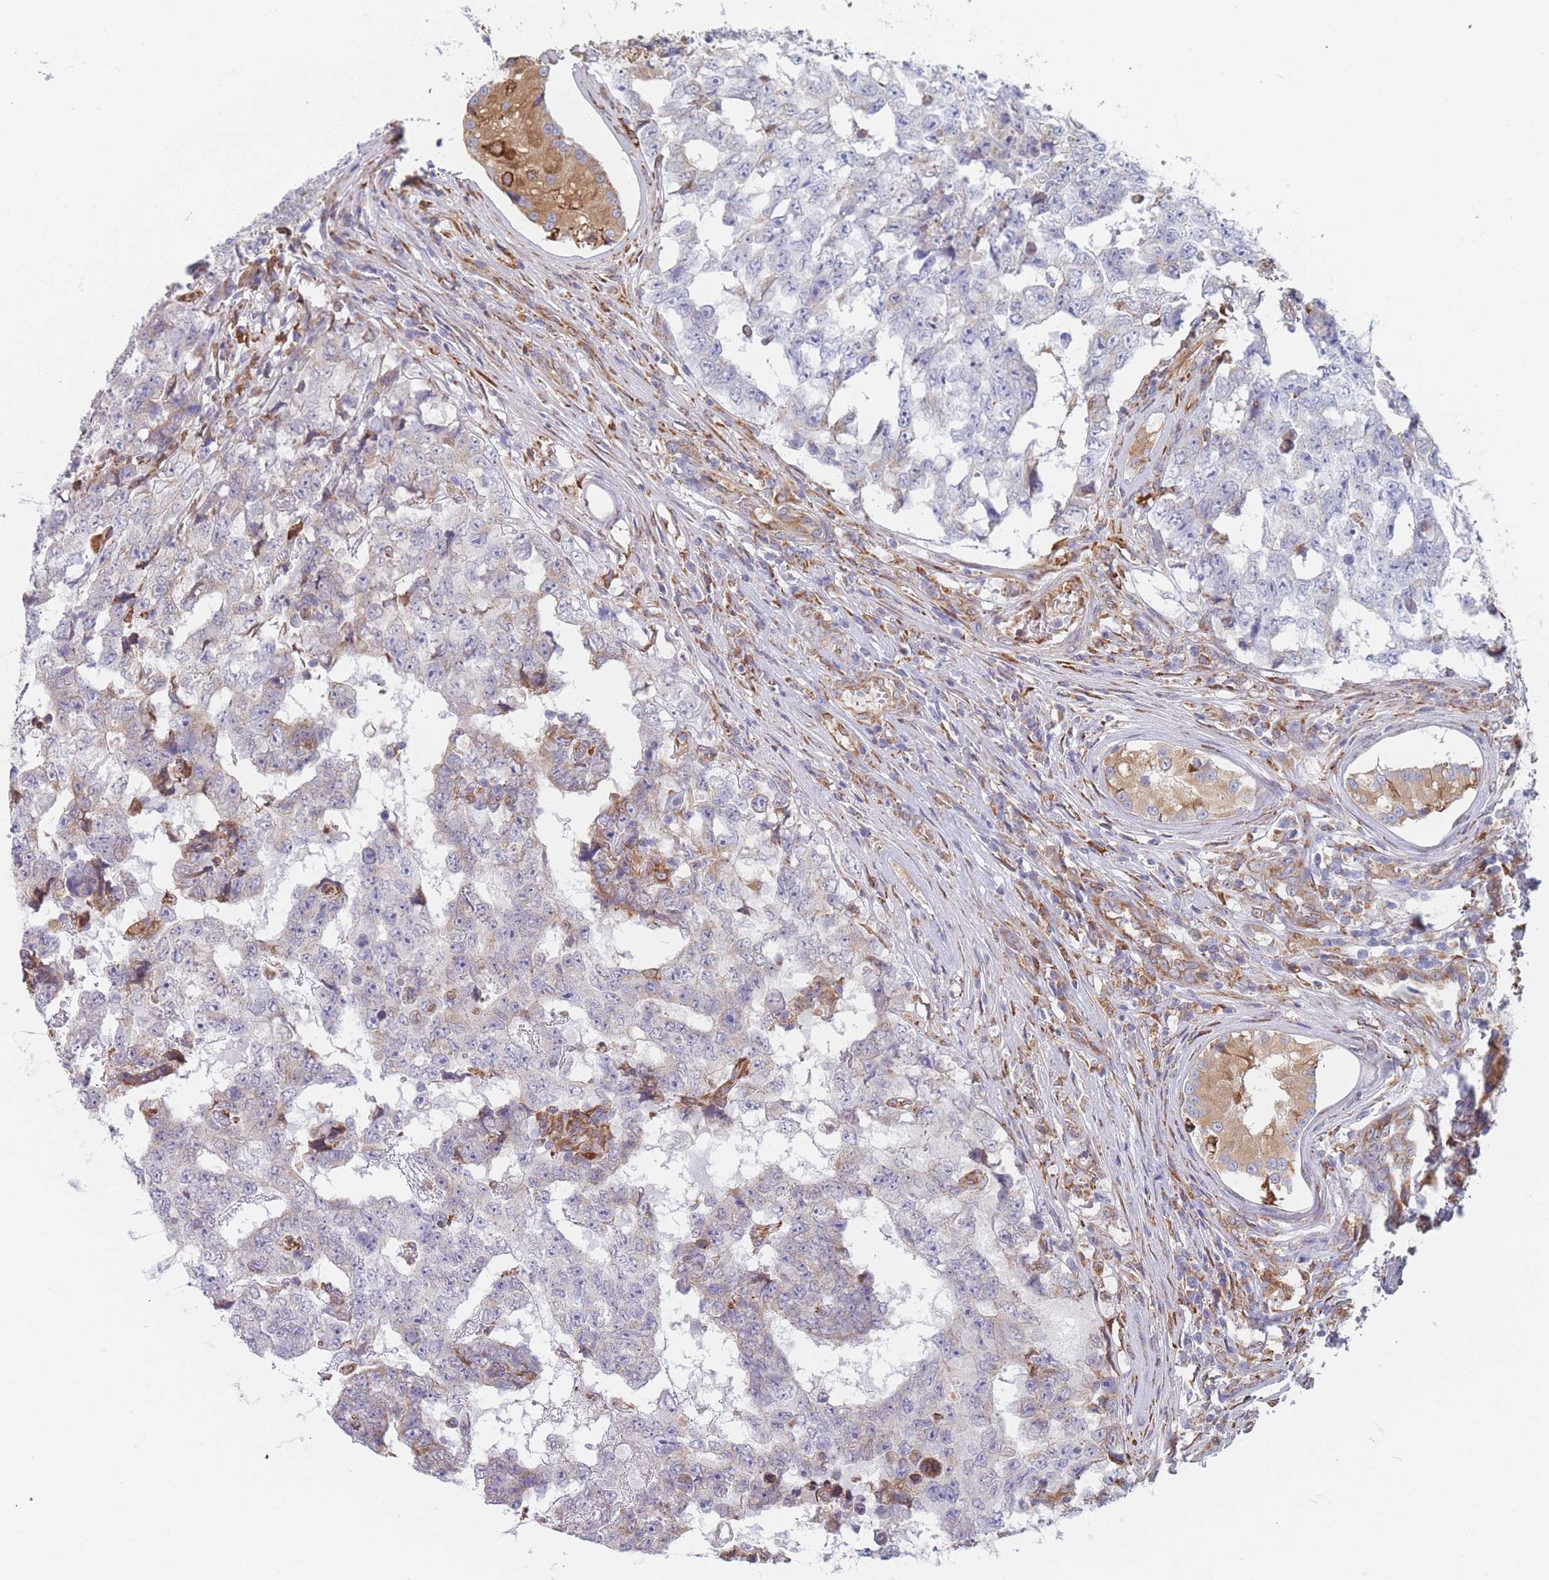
{"staining": {"intensity": "weak", "quantity": "<25%", "location": "cytoplasmic/membranous"}, "tissue": "testis cancer", "cell_type": "Tumor cells", "image_type": "cancer", "snomed": [{"axis": "morphology", "description": "Carcinoma, Embryonal, NOS"}, {"axis": "topography", "description": "Testis"}], "caption": "The image demonstrates no significant staining in tumor cells of testis embryonal carcinoma. Nuclei are stained in blue.", "gene": "OR7C2", "patient": {"sex": "male", "age": 25}}